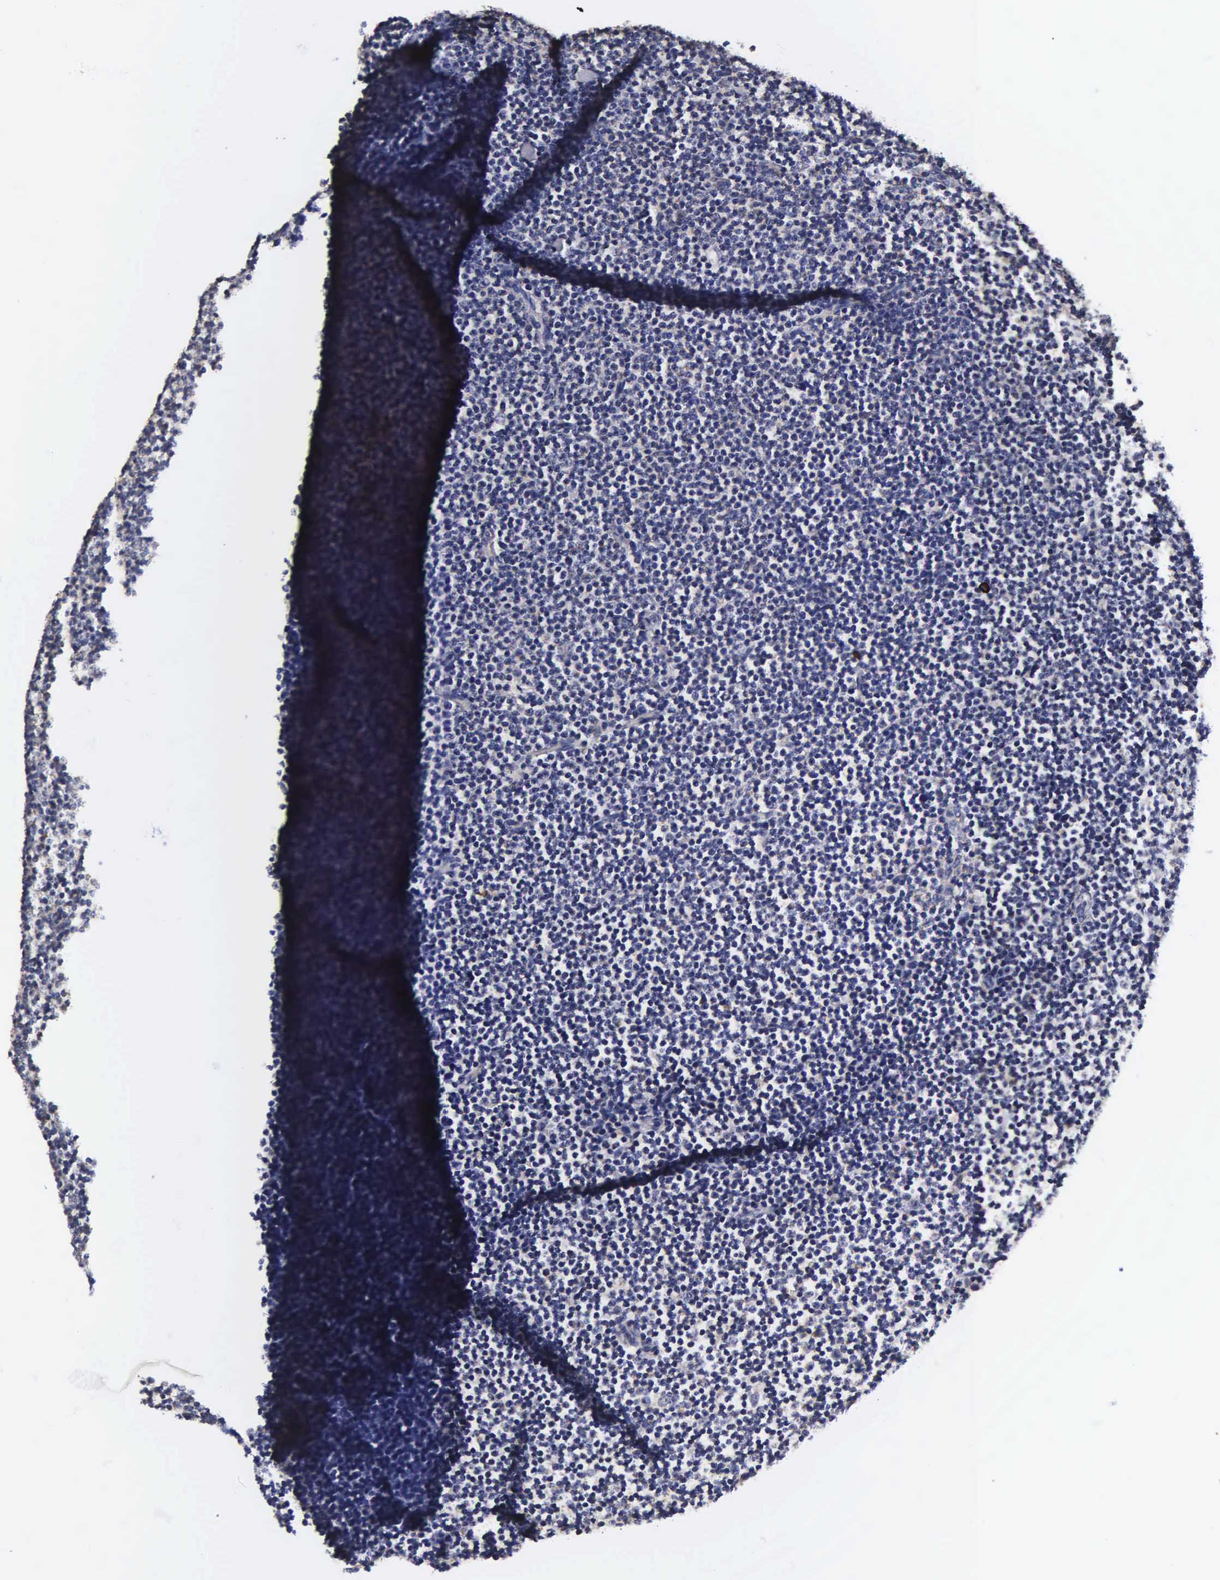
{"staining": {"intensity": "negative", "quantity": "none", "location": "none"}, "tissue": "lymphoma", "cell_type": "Tumor cells", "image_type": "cancer", "snomed": [{"axis": "morphology", "description": "Malignant lymphoma, non-Hodgkin's type, Low grade"}, {"axis": "topography", "description": "Lymph node"}], "caption": "Tumor cells show no significant staining in low-grade malignant lymphoma, non-Hodgkin's type.", "gene": "PSMA3", "patient": {"sex": "female", "age": 69}}